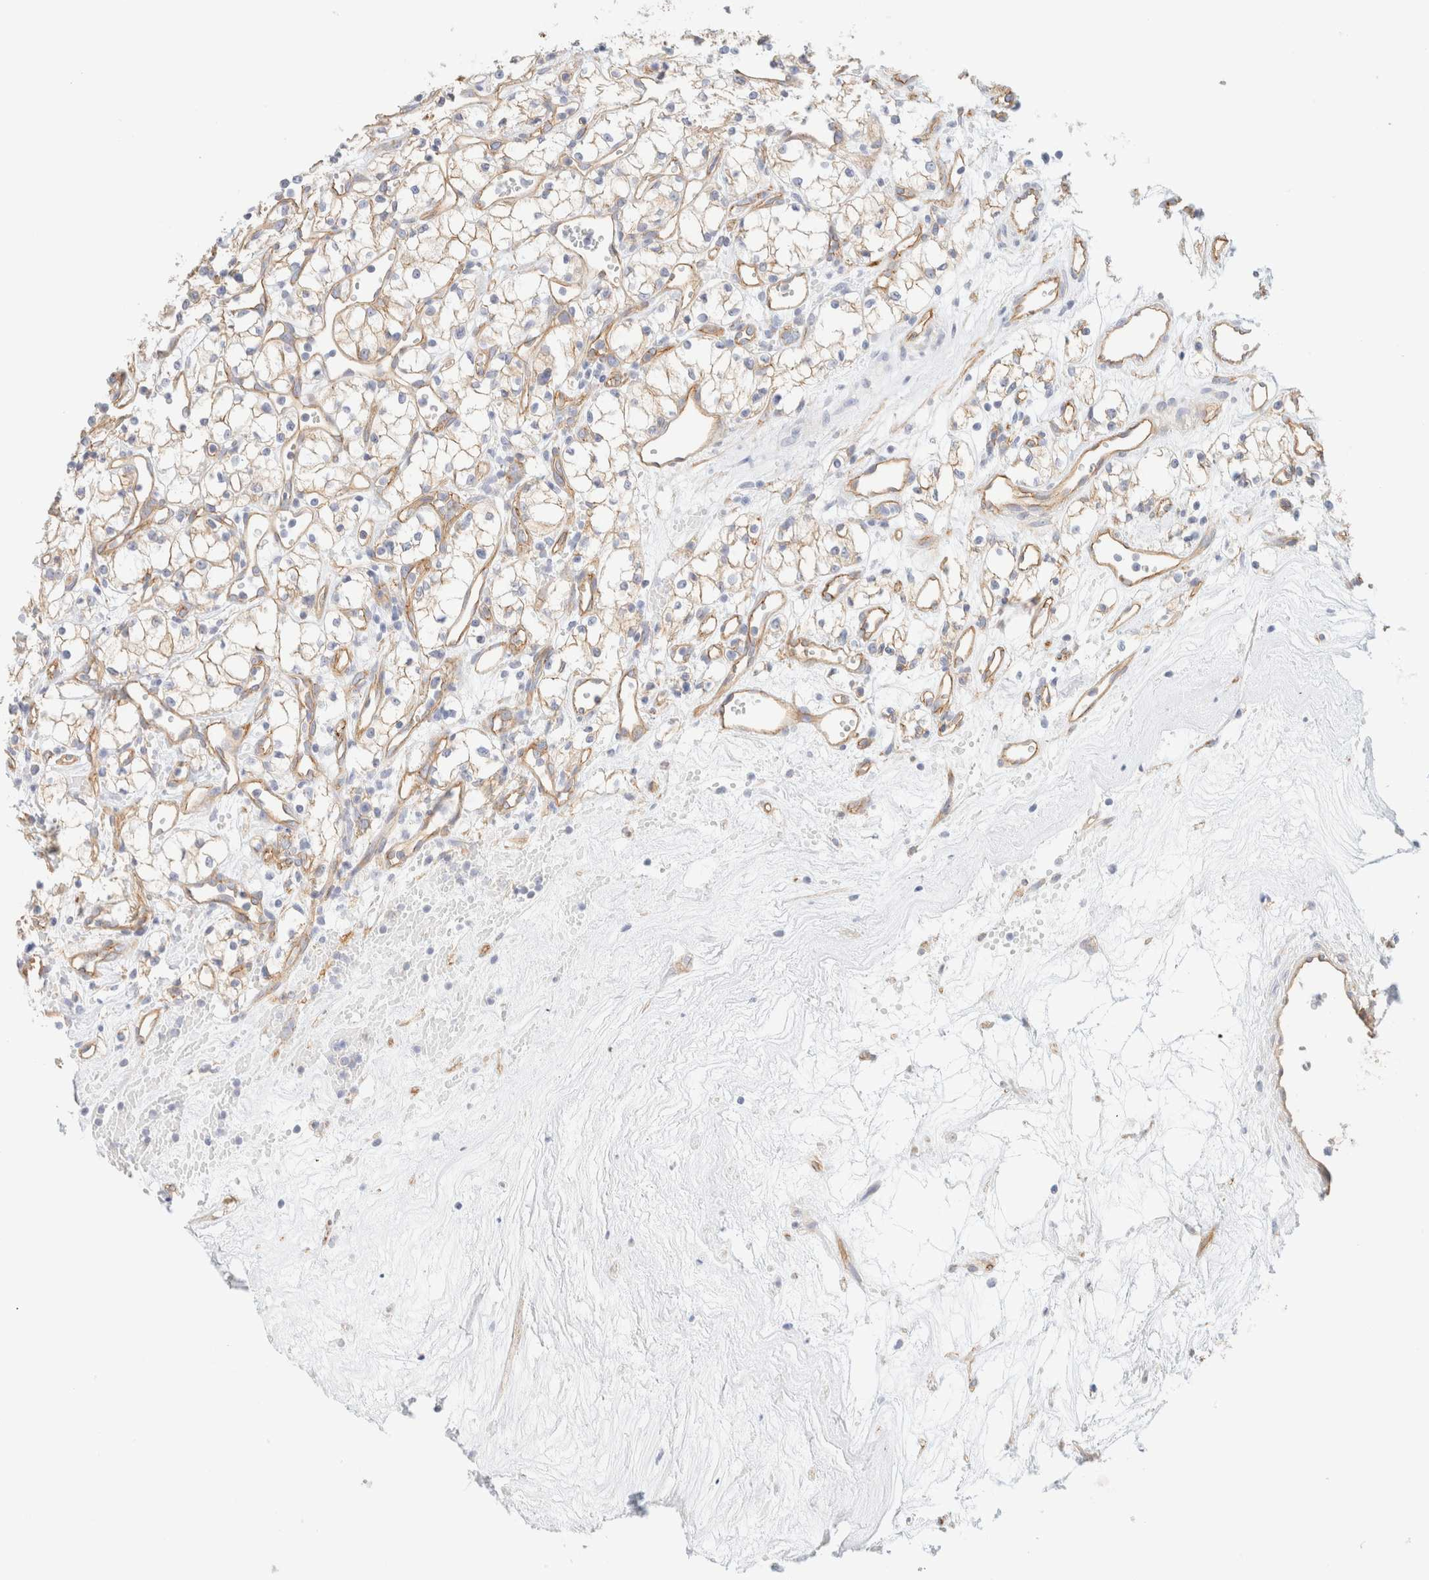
{"staining": {"intensity": "weak", "quantity": ">75%", "location": "cytoplasmic/membranous"}, "tissue": "renal cancer", "cell_type": "Tumor cells", "image_type": "cancer", "snomed": [{"axis": "morphology", "description": "Adenocarcinoma, NOS"}, {"axis": "topography", "description": "Kidney"}], "caption": "This micrograph shows renal adenocarcinoma stained with immunohistochemistry to label a protein in brown. The cytoplasmic/membranous of tumor cells show weak positivity for the protein. Nuclei are counter-stained blue.", "gene": "CYB5R4", "patient": {"sex": "male", "age": 59}}